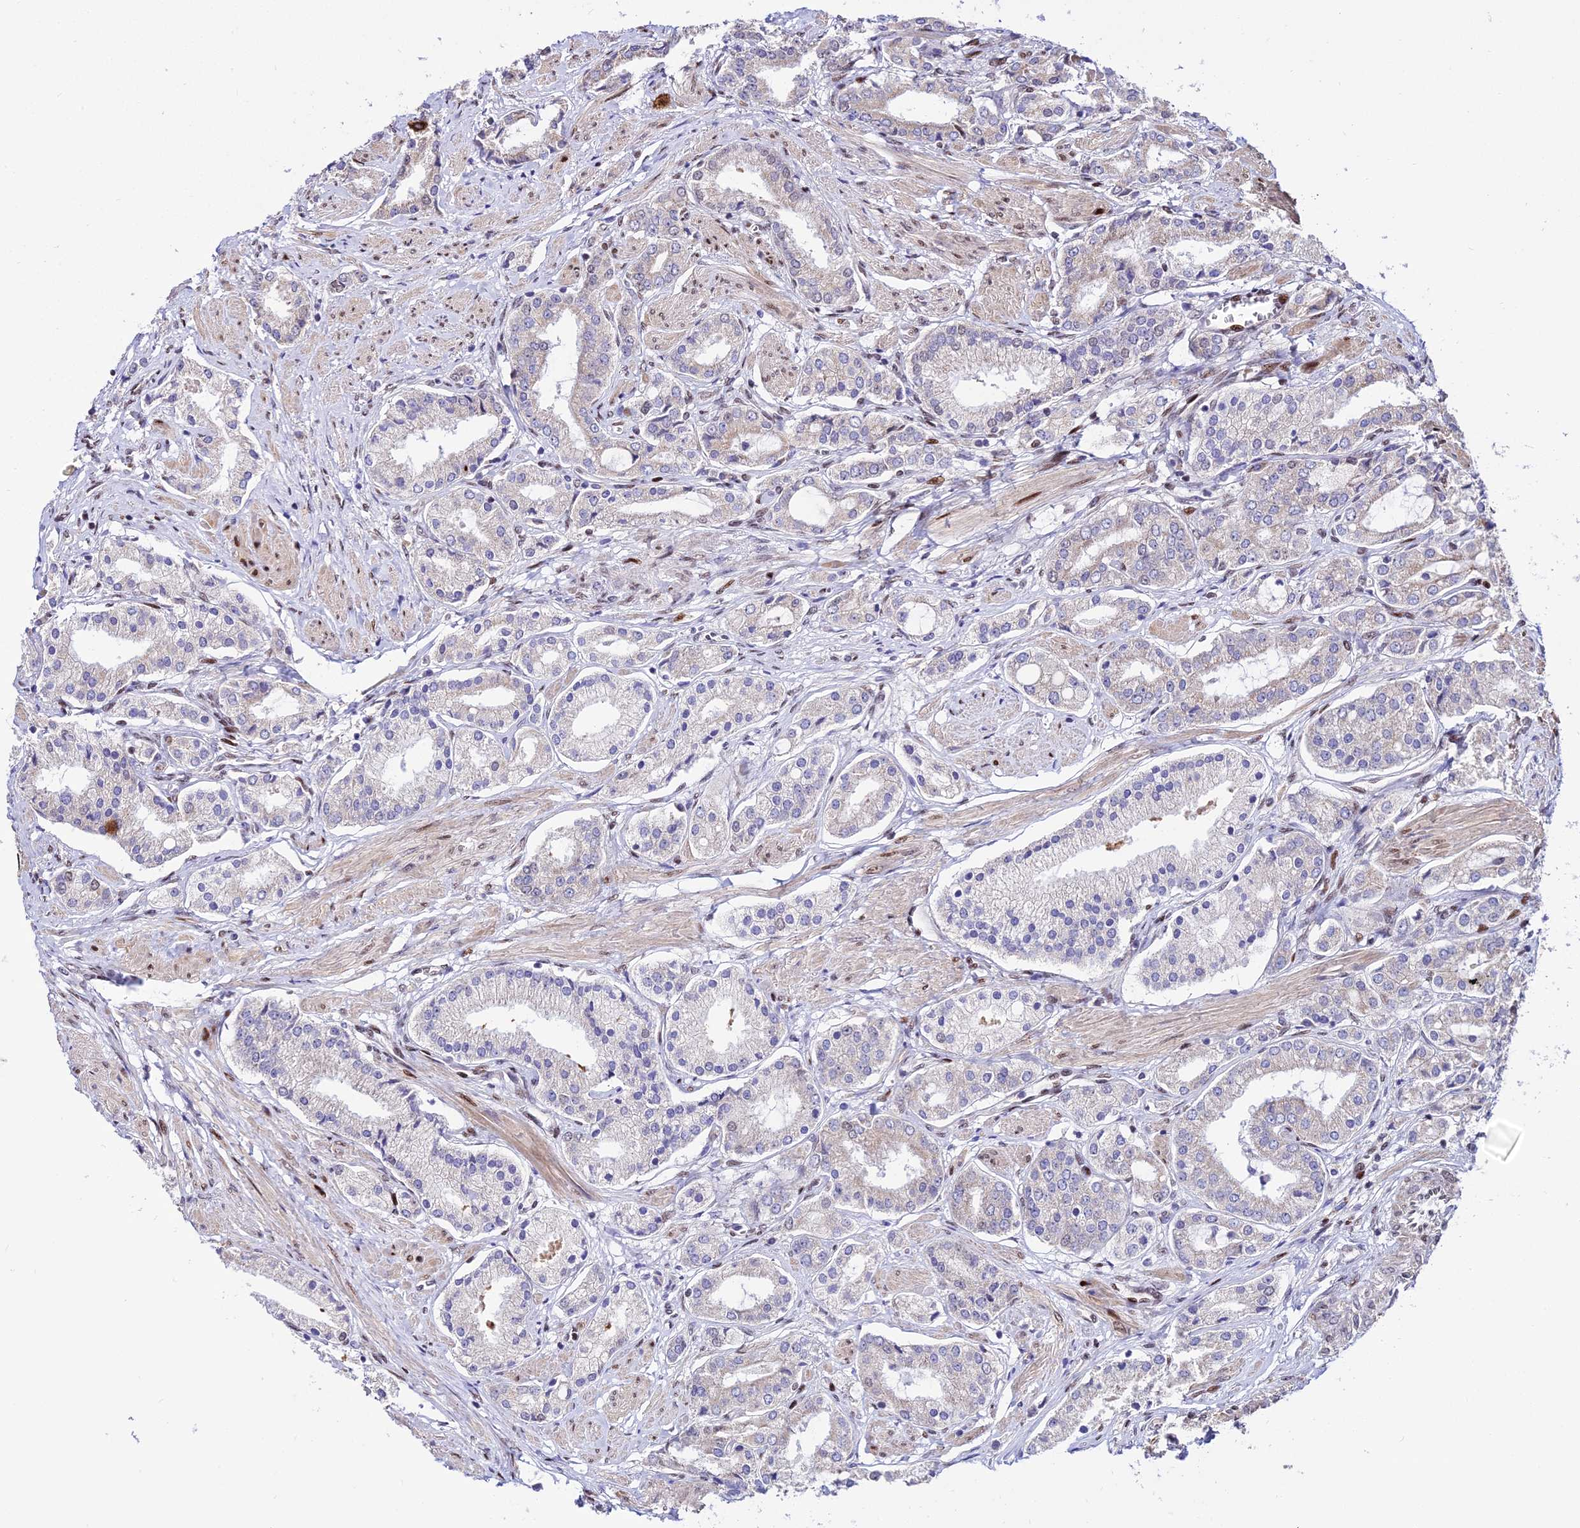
{"staining": {"intensity": "weak", "quantity": "<25%", "location": "cytoplasmic/membranous"}, "tissue": "prostate cancer", "cell_type": "Tumor cells", "image_type": "cancer", "snomed": [{"axis": "morphology", "description": "Adenocarcinoma, High grade"}, {"axis": "topography", "description": "Prostate and seminal vesicle, NOS"}], "caption": "Tumor cells are negative for brown protein staining in prostate cancer.", "gene": "CIB3", "patient": {"sex": "male", "age": 64}}